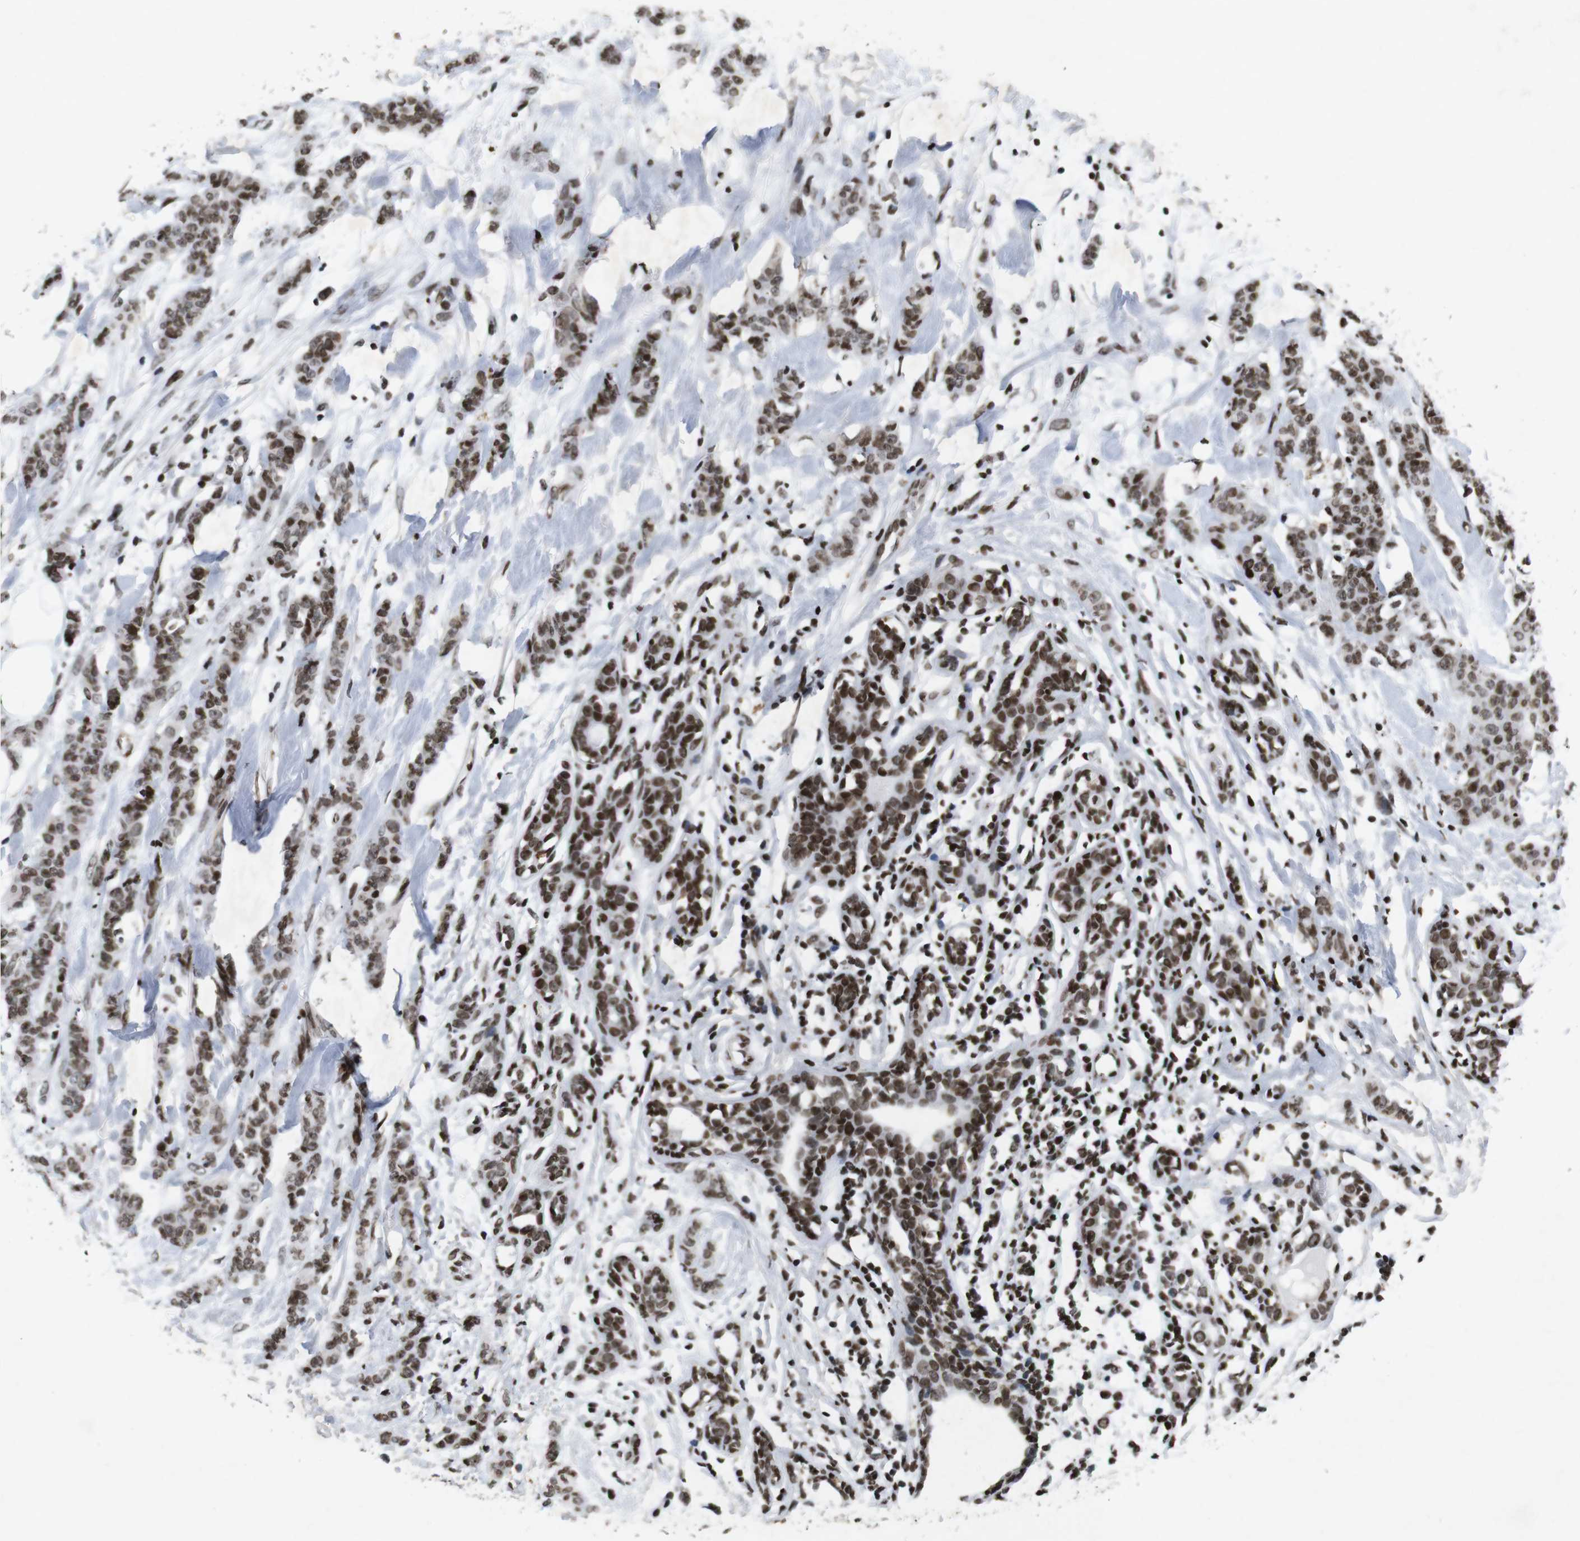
{"staining": {"intensity": "moderate", "quantity": ">75%", "location": "nuclear"}, "tissue": "breast cancer", "cell_type": "Tumor cells", "image_type": "cancer", "snomed": [{"axis": "morphology", "description": "Normal tissue, NOS"}, {"axis": "morphology", "description": "Duct carcinoma"}, {"axis": "topography", "description": "Breast"}], "caption": "Immunohistochemical staining of breast infiltrating ductal carcinoma demonstrates medium levels of moderate nuclear expression in approximately >75% of tumor cells. Nuclei are stained in blue.", "gene": "MAGEH1", "patient": {"sex": "female", "age": 40}}